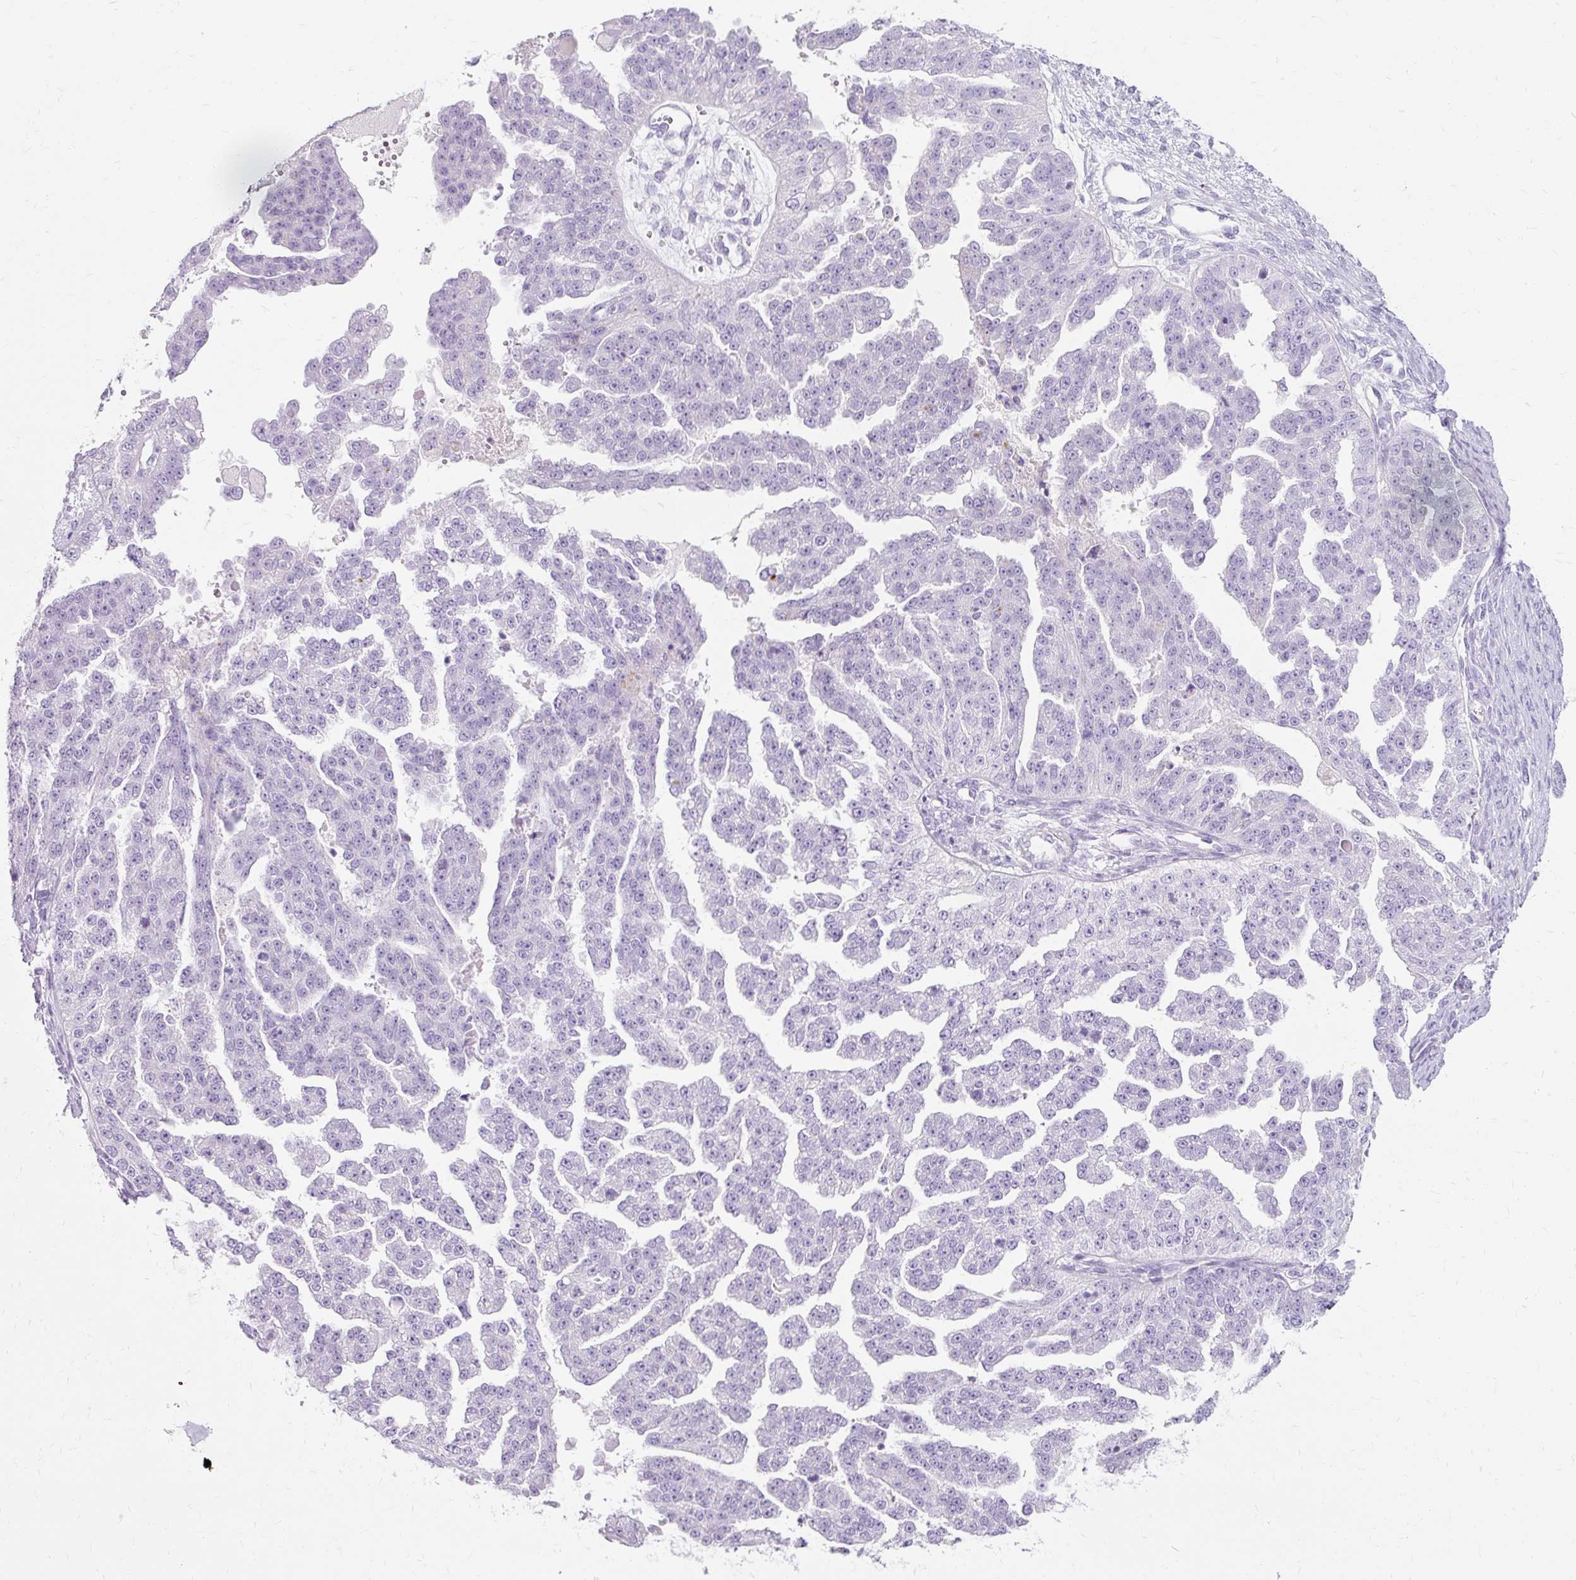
{"staining": {"intensity": "negative", "quantity": "none", "location": "none"}, "tissue": "ovarian cancer", "cell_type": "Tumor cells", "image_type": "cancer", "snomed": [{"axis": "morphology", "description": "Cystadenocarcinoma, serous, NOS"}, {"axis": "topography", "description": "Ovary"}], "caption": "Immunohistochemistry photomicrograph of serous cystadenocarcinoma (ovarian) stained for a protein (brown), which reveals no staining in tumor cells.", "gene": "CLDN25", "patient": {"sex": "female", "age": 58}}